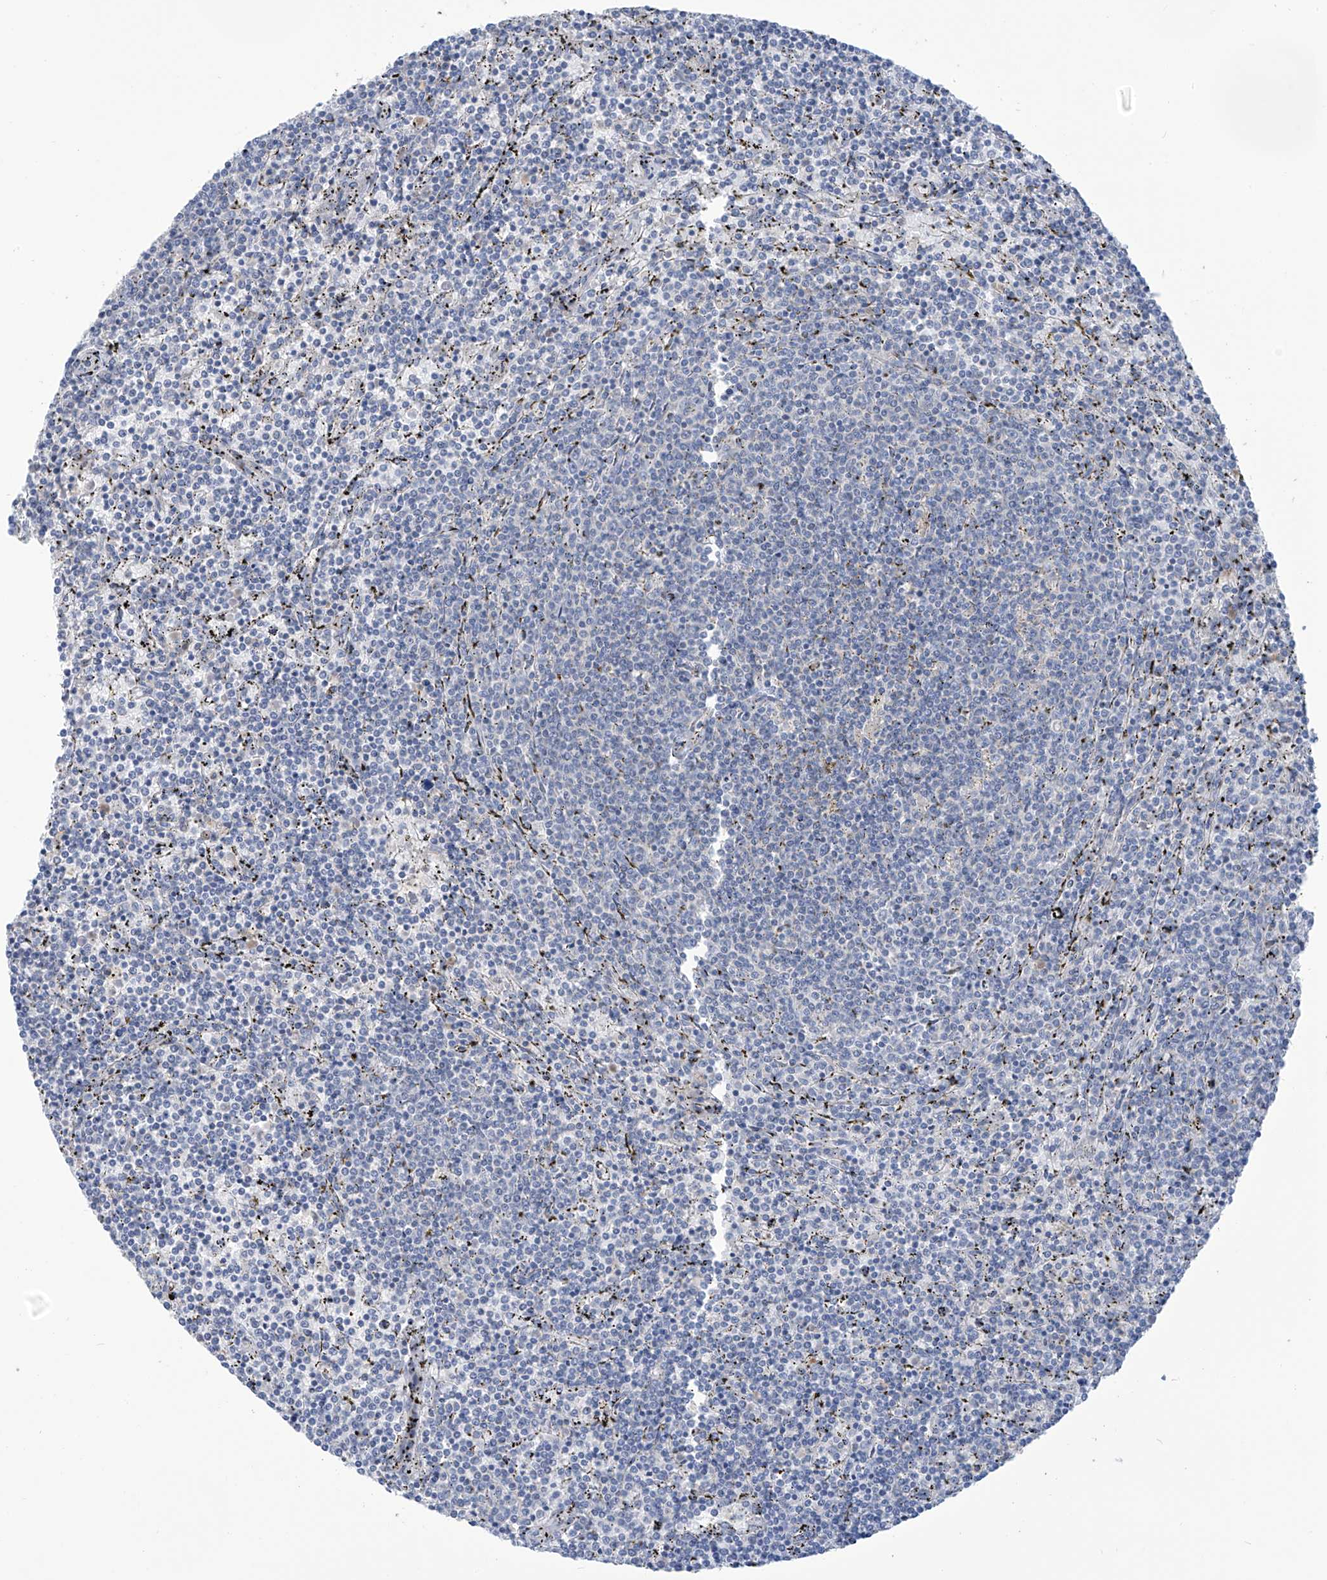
{"staining": {"intensity": "negative", "quantity": "none", "location": "none"}, "tissue": "lymphoma", "cell_type": "Tumor cells", "image_type": "cancer", "snomed": [{"axis": "morphology", "description": "Malignant lymphoma, non-Hodgkin's type, Low grade"}, {"axis": "topography", "description": "Spleen"}], "caption": "Immunohistochemistry of human low-grade malignant lymphoma, non-Hodgkin's type displays no expression in tumor cells.", "gene": "FABP2", "patient": {"sex": "female", "age": 50}}